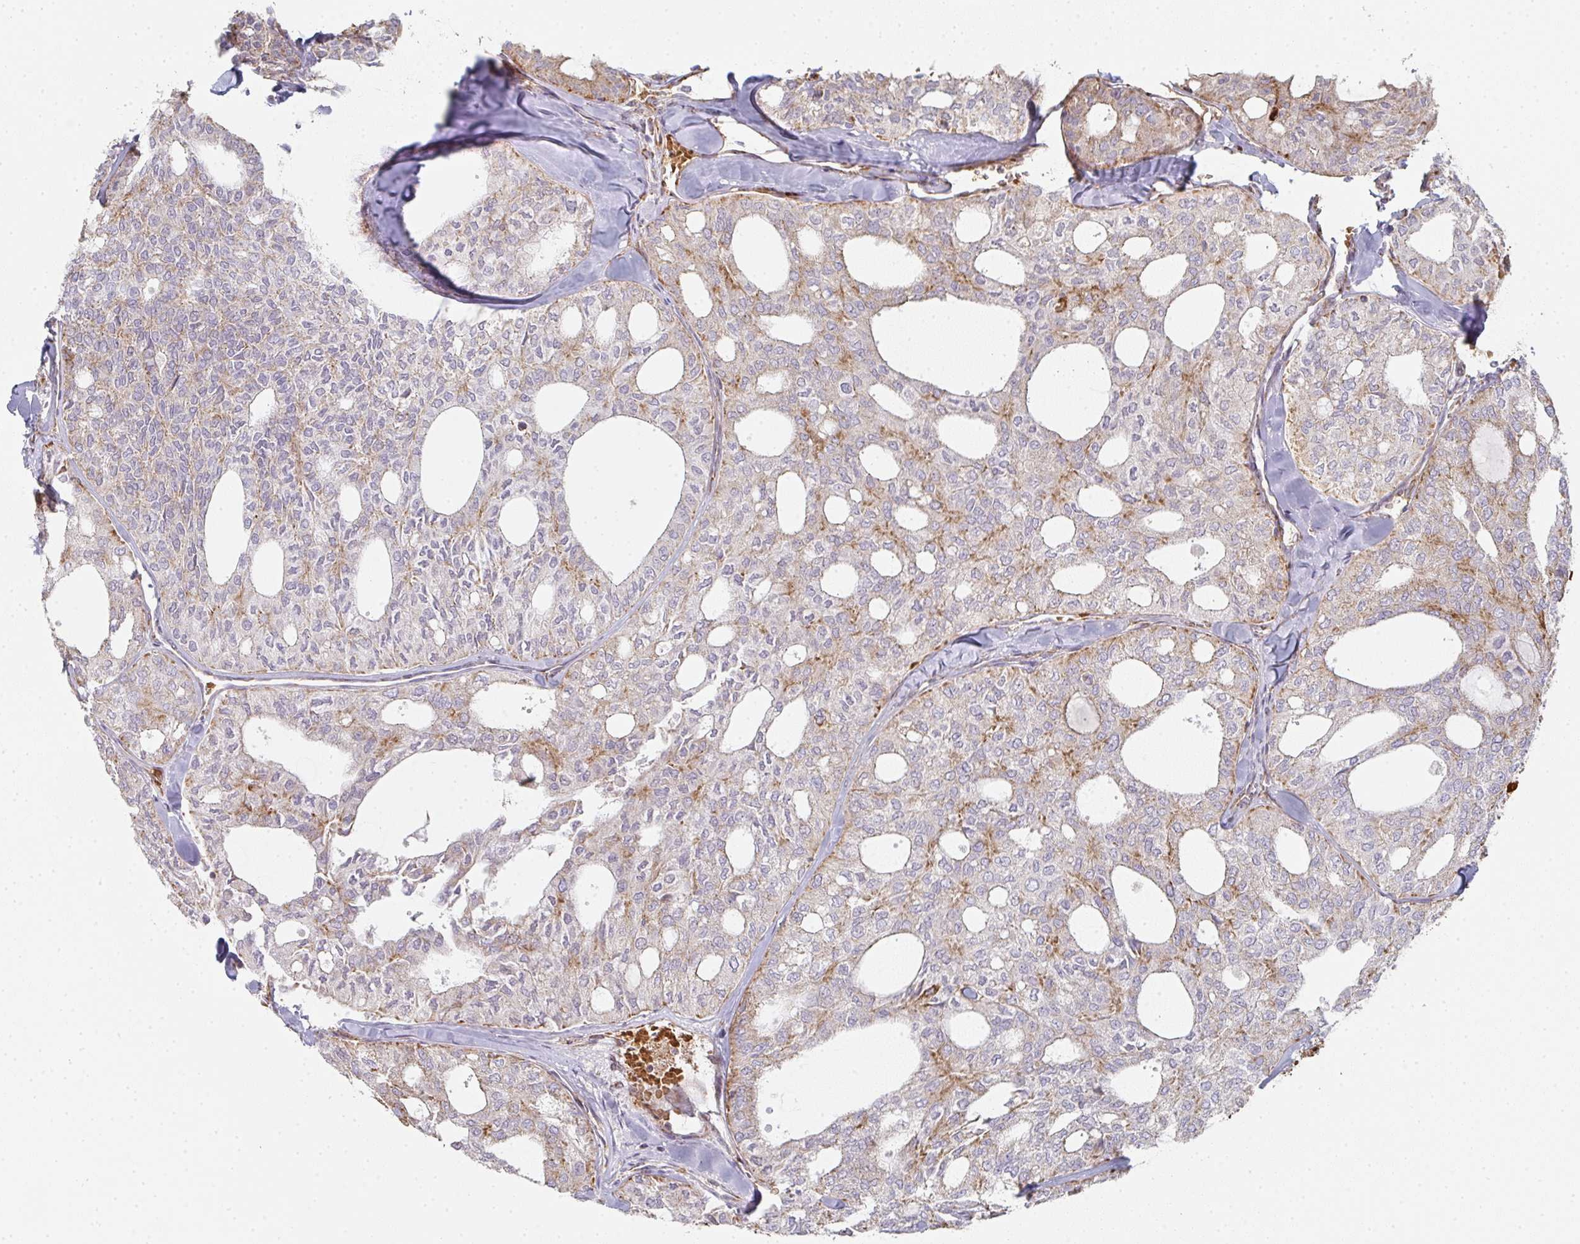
{"staining": {"intensity": "moderate", "quantity": "<25%", "location": "cytoplasmic/membranous"}, "tissue": "thyroid cancer", "cell_type": "Tumor cells", "image_type": "cancer", "snomed": [{"axis": "morphology", "description": "Follicular adenoma carcinoma, NOS"}, {"axis": "topography", "description": "Thyroid gland"}], "caption": "The image exhibits staining of thyroid cancer, revealing moderate cytoplasmic/membranous protein positivity (brown color) within tumor cells. (DAB IHC, brown staining for protein, blue staining for nuclei).", "gene": "ZNF526", "patient": {"sex": "male", "age": 75}}